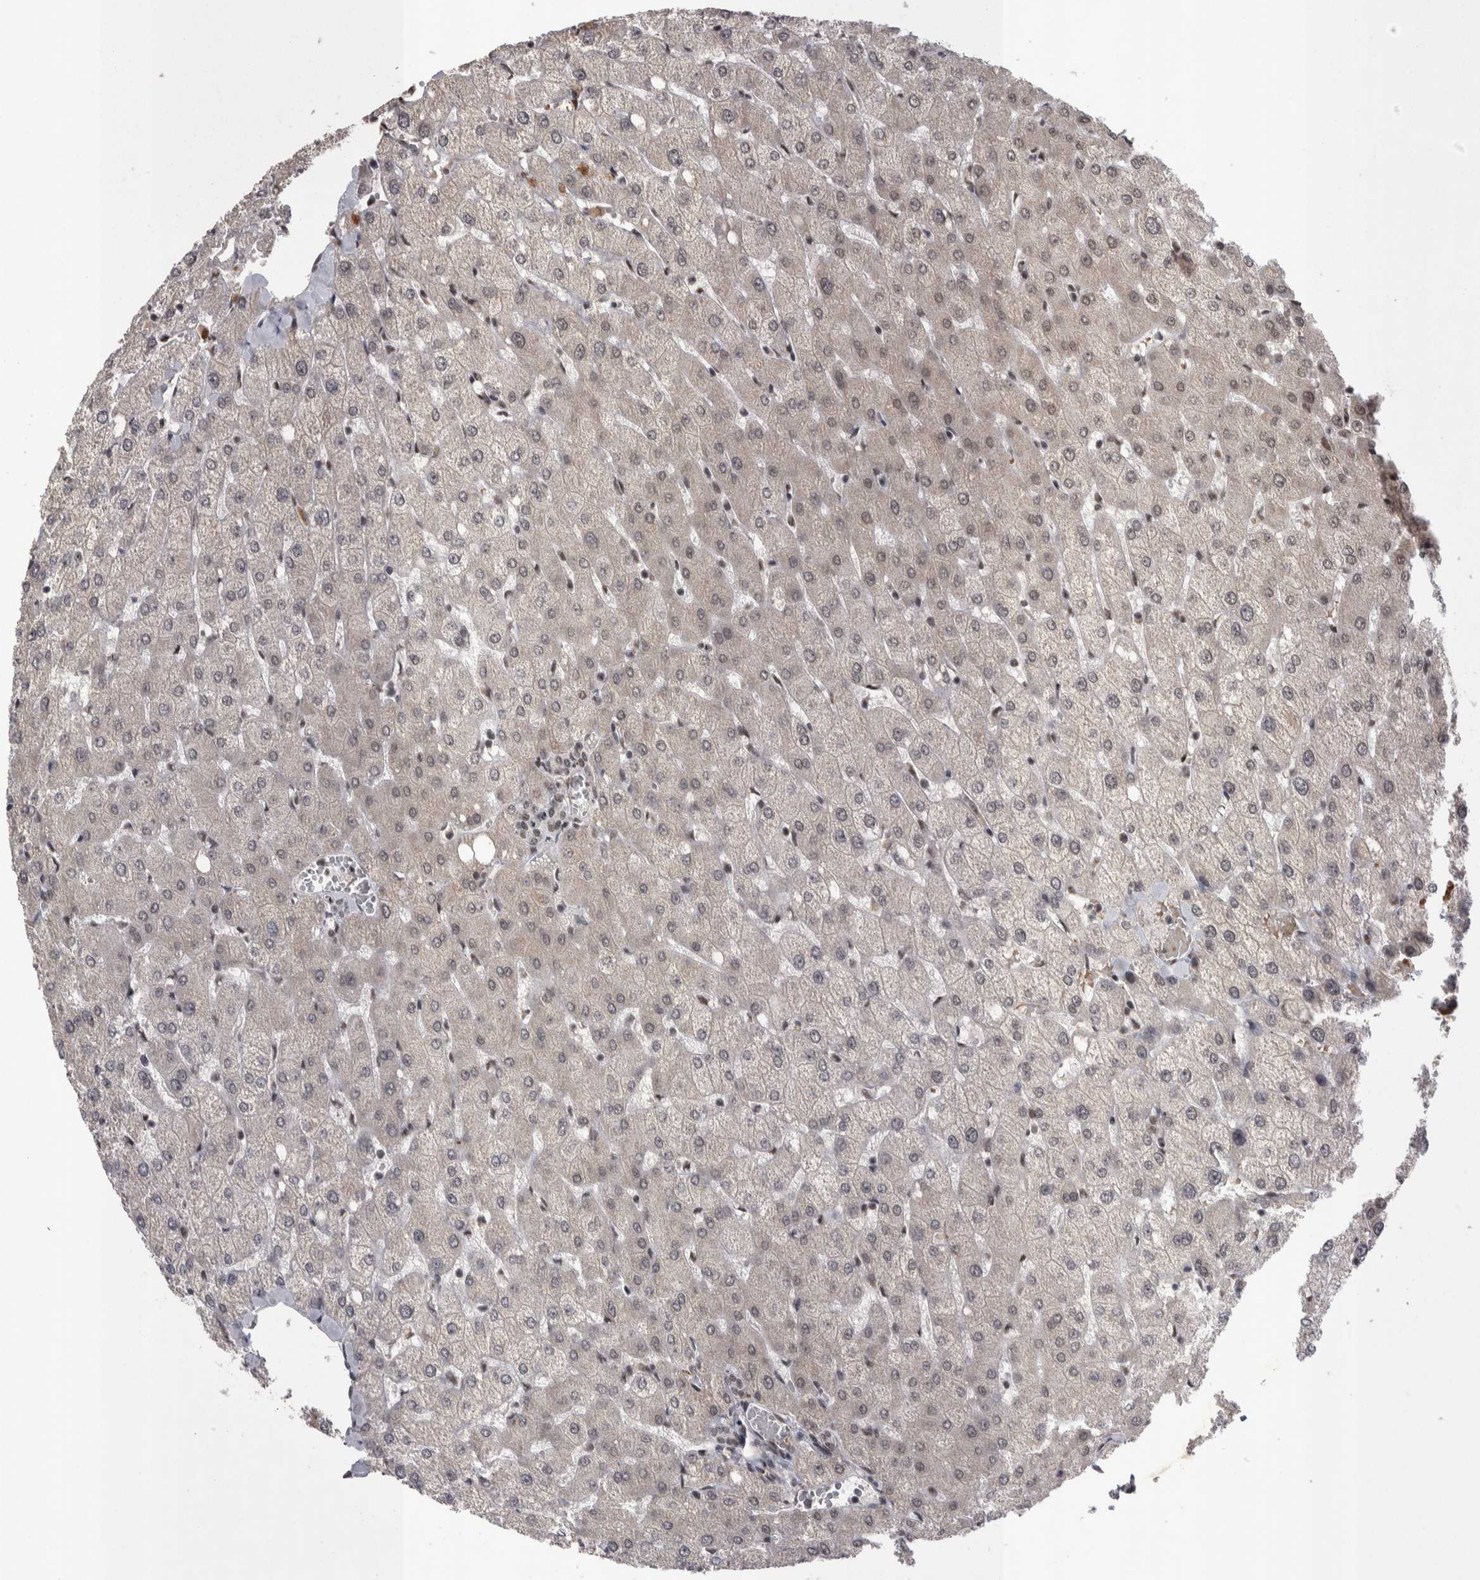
{"staining": {"intensity": "weak", "quantity": ">75%", "location": "nuclear"}, "tissue": "liver", "cell_type": "Cholangiocytes", "image_type": "normal", "snomed": [{"axis": "morphology", "description": "Normal tissue, NOS"}, {"axis": "topography", "description": "Liver"}], "caption": "This image displays normal liver stained with immunohistochemistry (IHC) to label a protein in brown. The nuclear of cholangiocytes show weak positivity for the protein. Nuclei are counter-stained blue.", "gene": "DMTF1", "patient": {"sex": "female", "age": 54}}